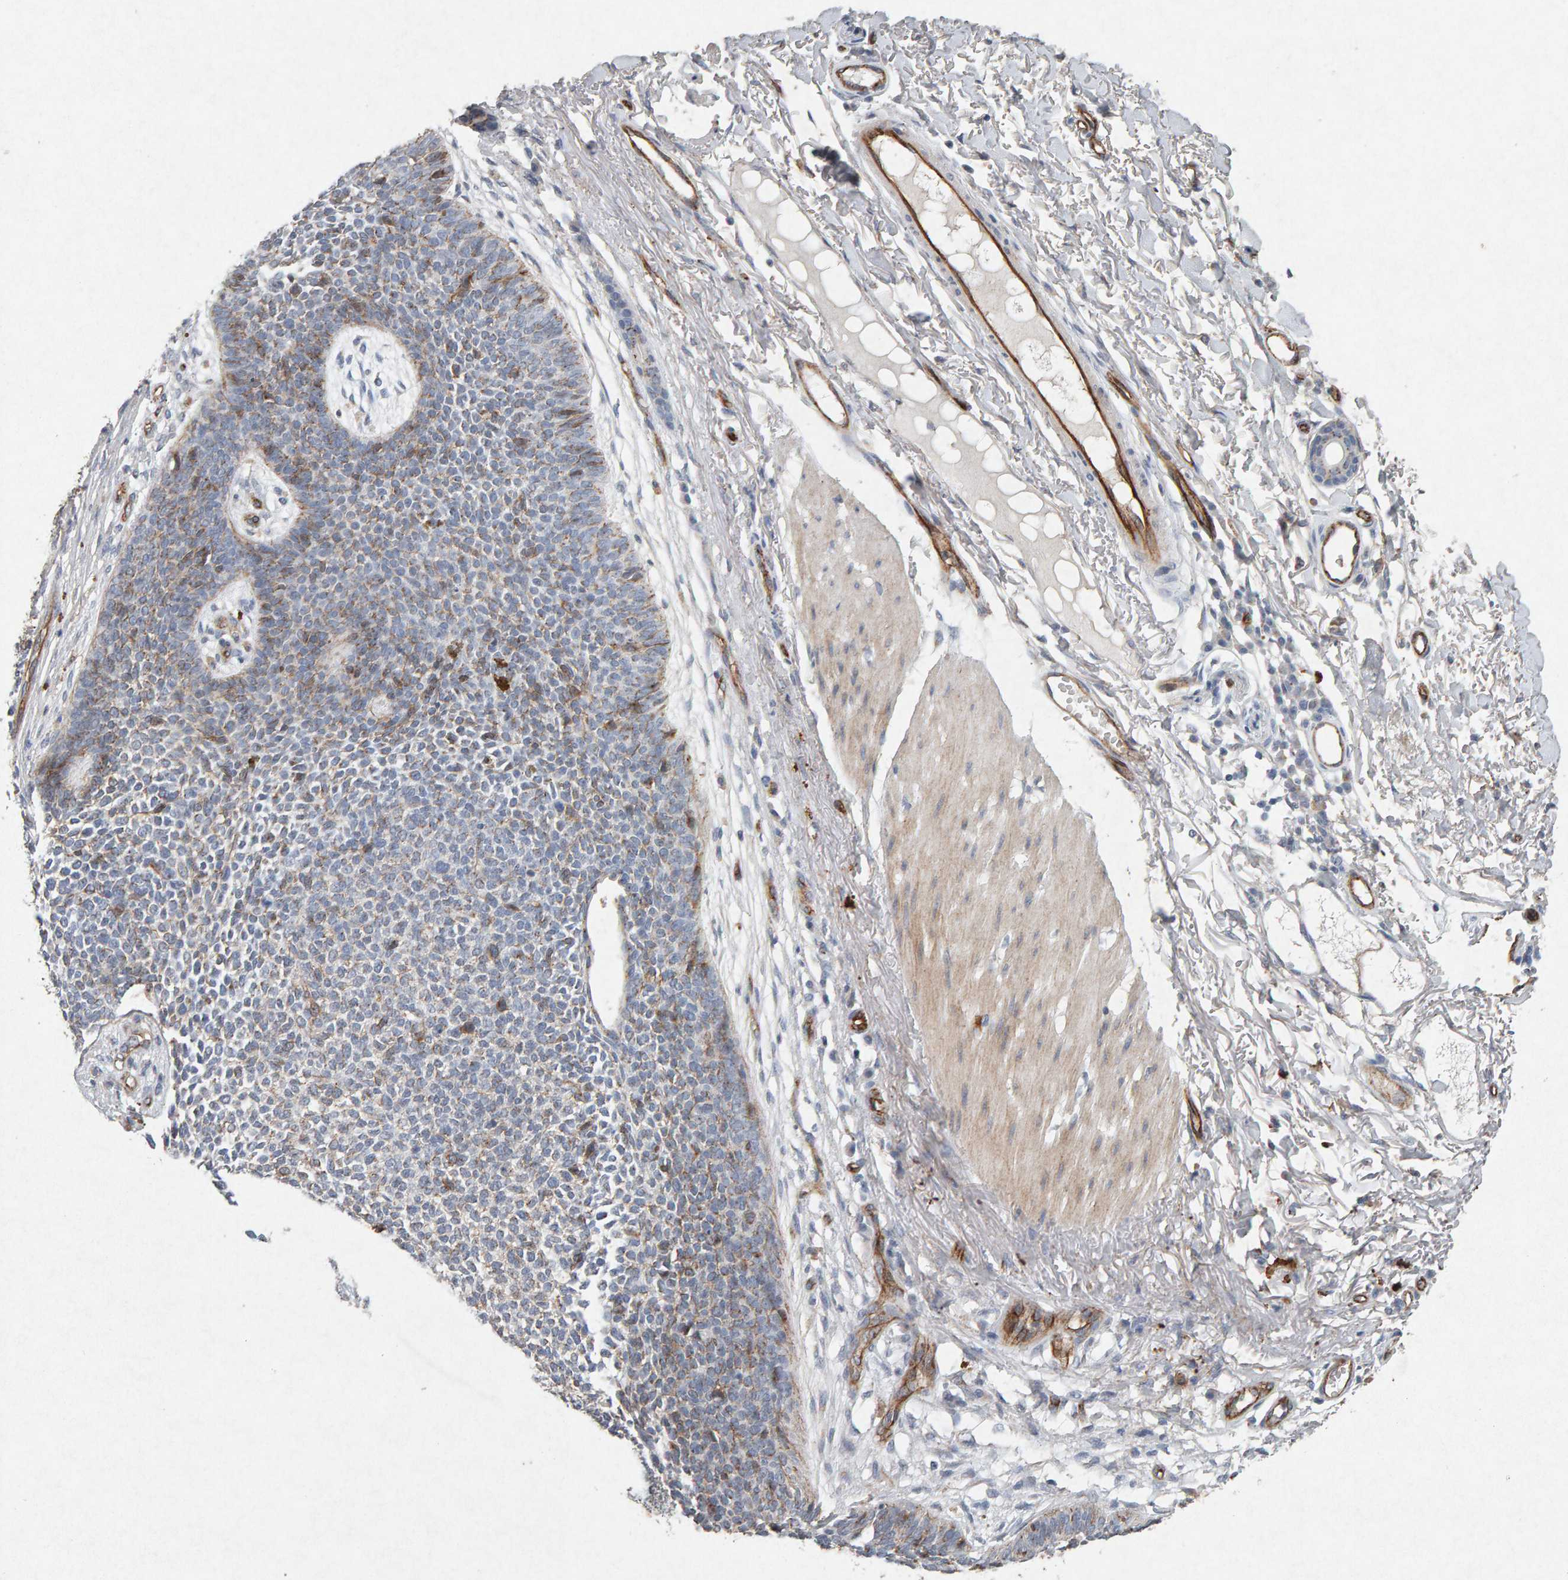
{"staining": {"intensity": "weak", "quantity": "<25%", "location": "cytoplasmic/membranous"}, "tissue": "skin cancer", "cell_type": "Tumor cells", "image_type": "cancer", "snomed": [{"axis": "morphology", "description": "Basal cell carcinoma"}, {"axis": "topography", "description": "Skin"}], "caption": "DAB (3,3'-diaminobenzidine) immunohistochemical staining of human skin cancer (basal cell carcinoma) shows no significant positivity in tumor cells. (DAB (3,3'-diaminobenzidine) IHC, high magnification).", "gene": "PTPRM", "patient": {"sex": "female", "age": 84}}